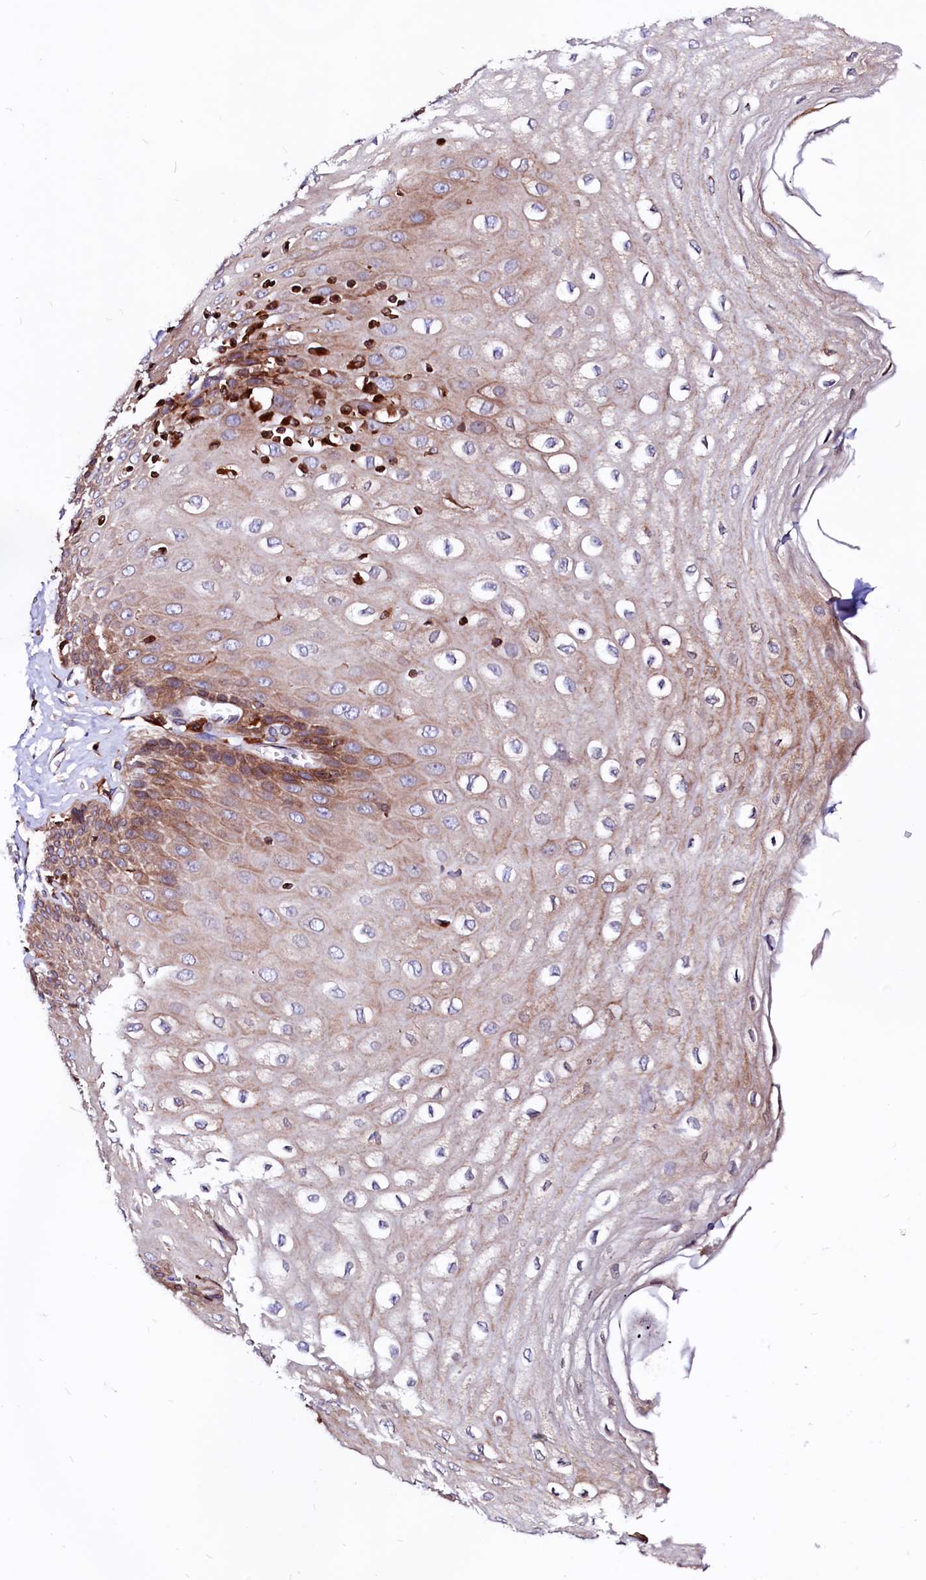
{"staining": {"intensity": "moderate", "quantity": ">75%", "location": "cytoplasmic/membranous"}, "tissue": "esophagus", "cell_type": "Squamous epithelial cells", "image_type": "normal", "snomed": [{"axis": "morphology", "description": "Normal tissue, NOS"}, {"axis": "topography", "description": "Esophagus"}], "caption": "A brown stain highlights moderate cytoplasmic/membranous positivity of a protein in squamous epithelial cells of unremarkable human esophagus.", "gene": "DERL1", "patient": {"sex": "male", "age": 60}}